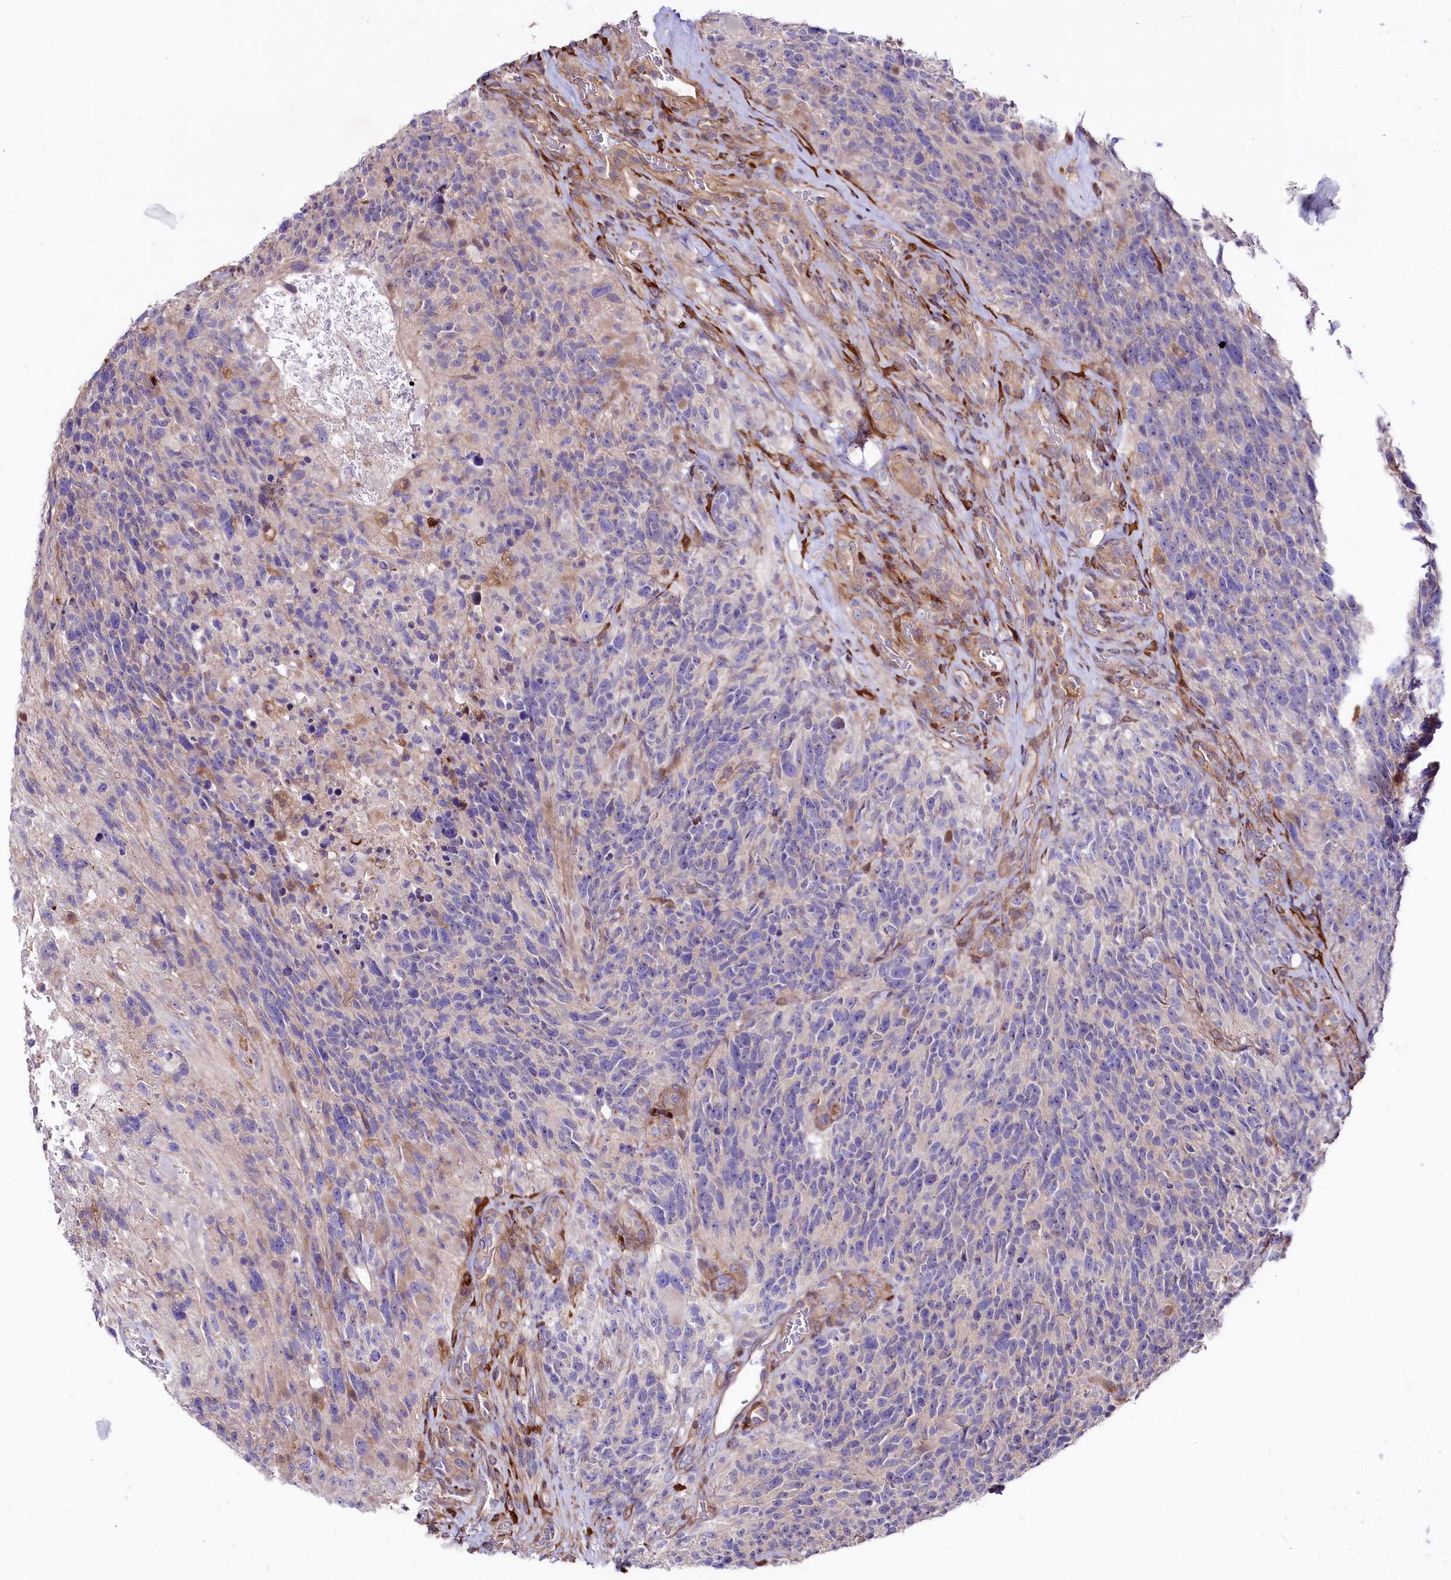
{"staining": {"intensity": "negative", "quantity": "none", "location": "none"}, "tissue": "glioma", "cell_type": "Tumor cells", "image_type": "cancer", "snomed": [{"axis": "morphology", "description": "Glioma, malignant, High grade"}, {"axis": "topography", "description": "Brain"}], "caption": "Immunohistochemistry image of neoplastic tissue: human glioma stained with DAB (3,3'-diaminobenzidine) displays no significant protein staining in tumor cells.", "gene": "FCHSD2", "patient": {"sex": "male", "age": 76}}